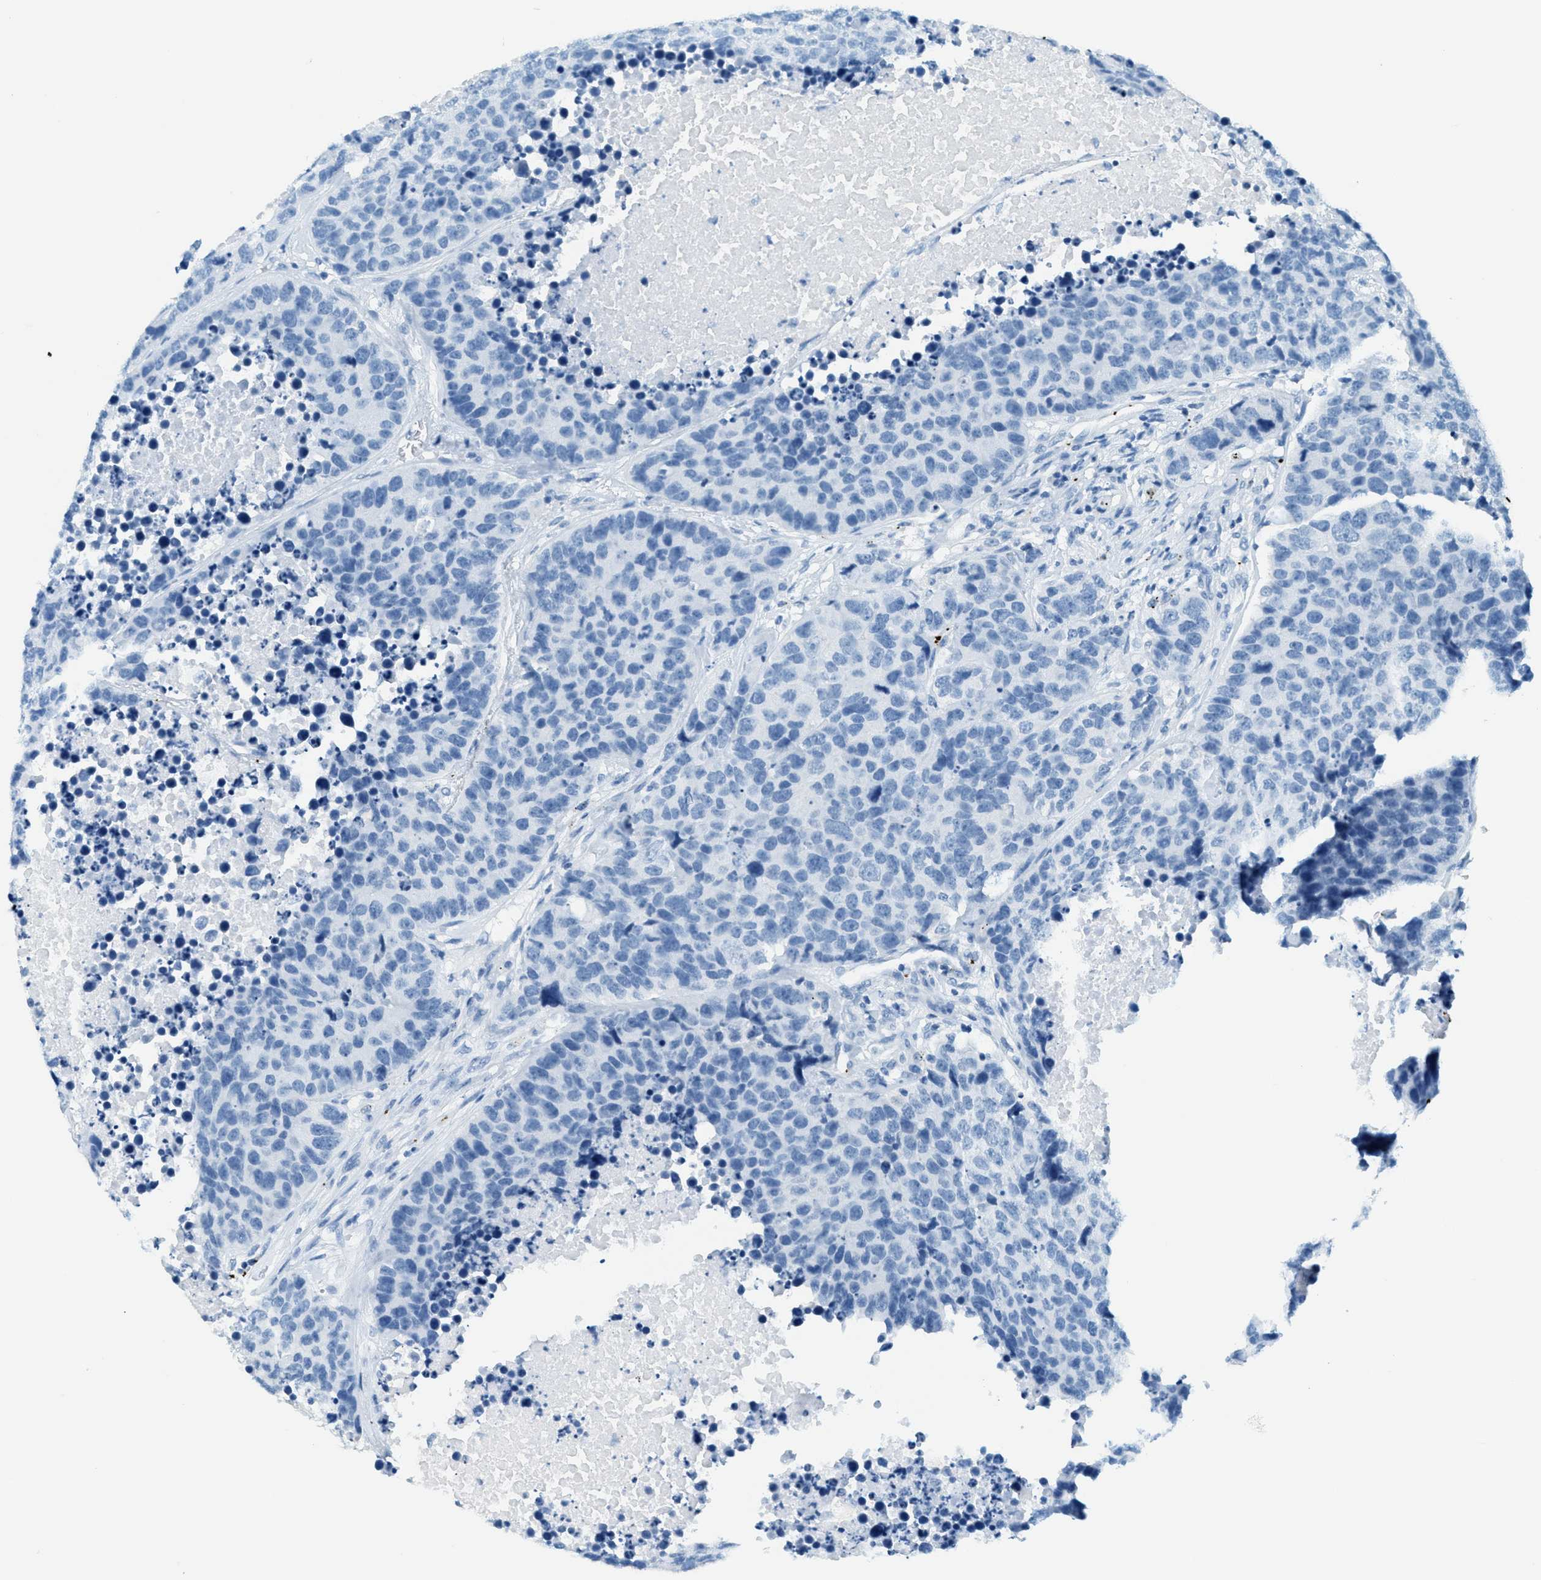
{"staining": {"intensity": "negative", "quantity": "none", "location": "none"}, "tissue": "carcinoid", "cell_type": "Tumor cells", "image_type": "cancer", "snomed": [{"axis": "morphology", "description": "Carcinoid, malignant, NOS"}, {"axis": "topography", "description": "Lung"}], "caption": "Immunohistochemistry (IHC) histopathology image of neoplastic tissue: human malignant carcinoid stained with DAB (3,3'-diaminobenzidine) displays no significant protein positivity in tumor cells.", "gene": "PPBP", "patient": {"sex": "male", "age": 60}}